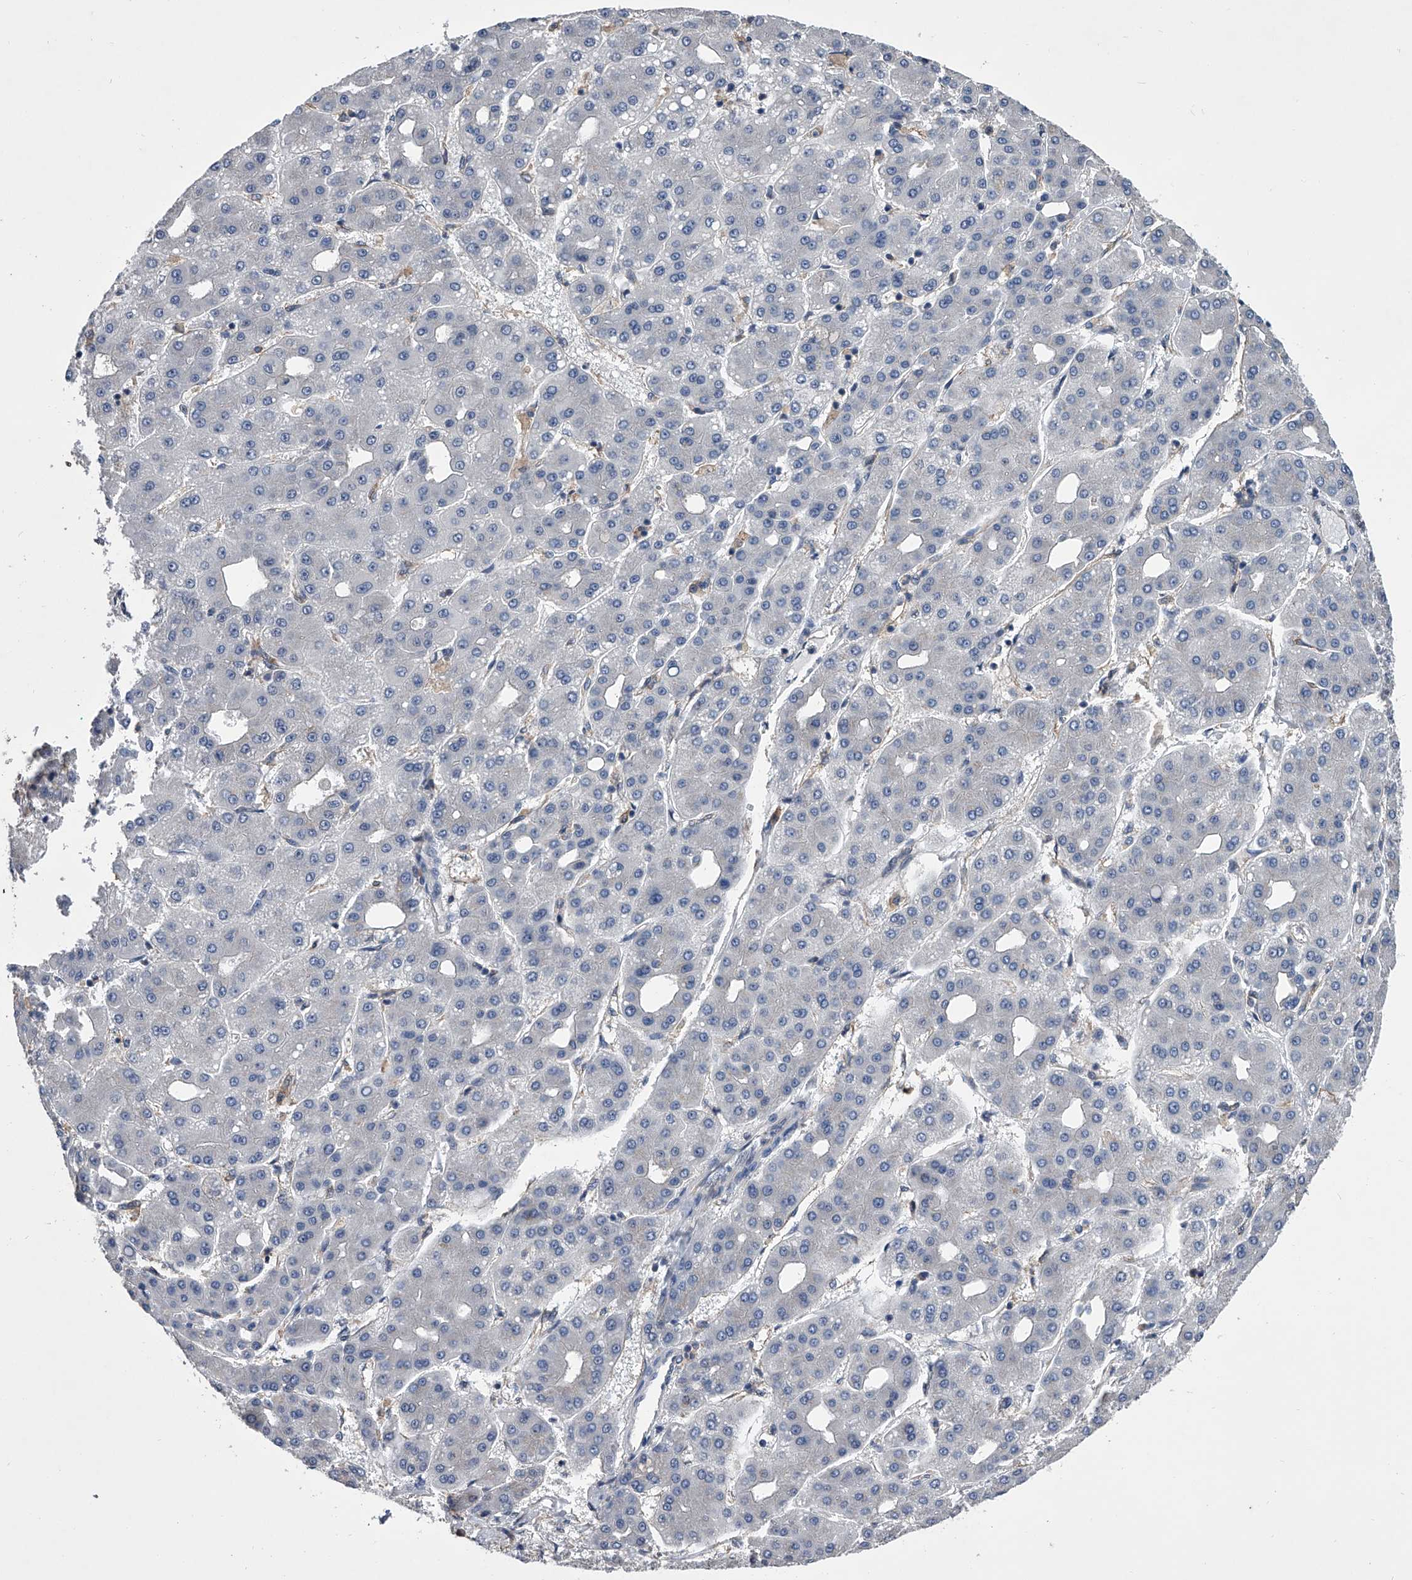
{"staining": {"intensity": "negative", "quantity": "none", "location": "none"}, "tissue": "liver cancer", "cell_type": "Tumor cells", "image_type": "cancer", "snomed": [{"axis": "morphology", "description": "Carcinoma, Hepatocellular, NOS"}, {"axis": "topography", "description": "Liver"}], "caption": "Tumor cells show no significant protein positivity in liver cancer.", "gene": "MAP4K3", "patient": {"sex": "male", "age": 65}}